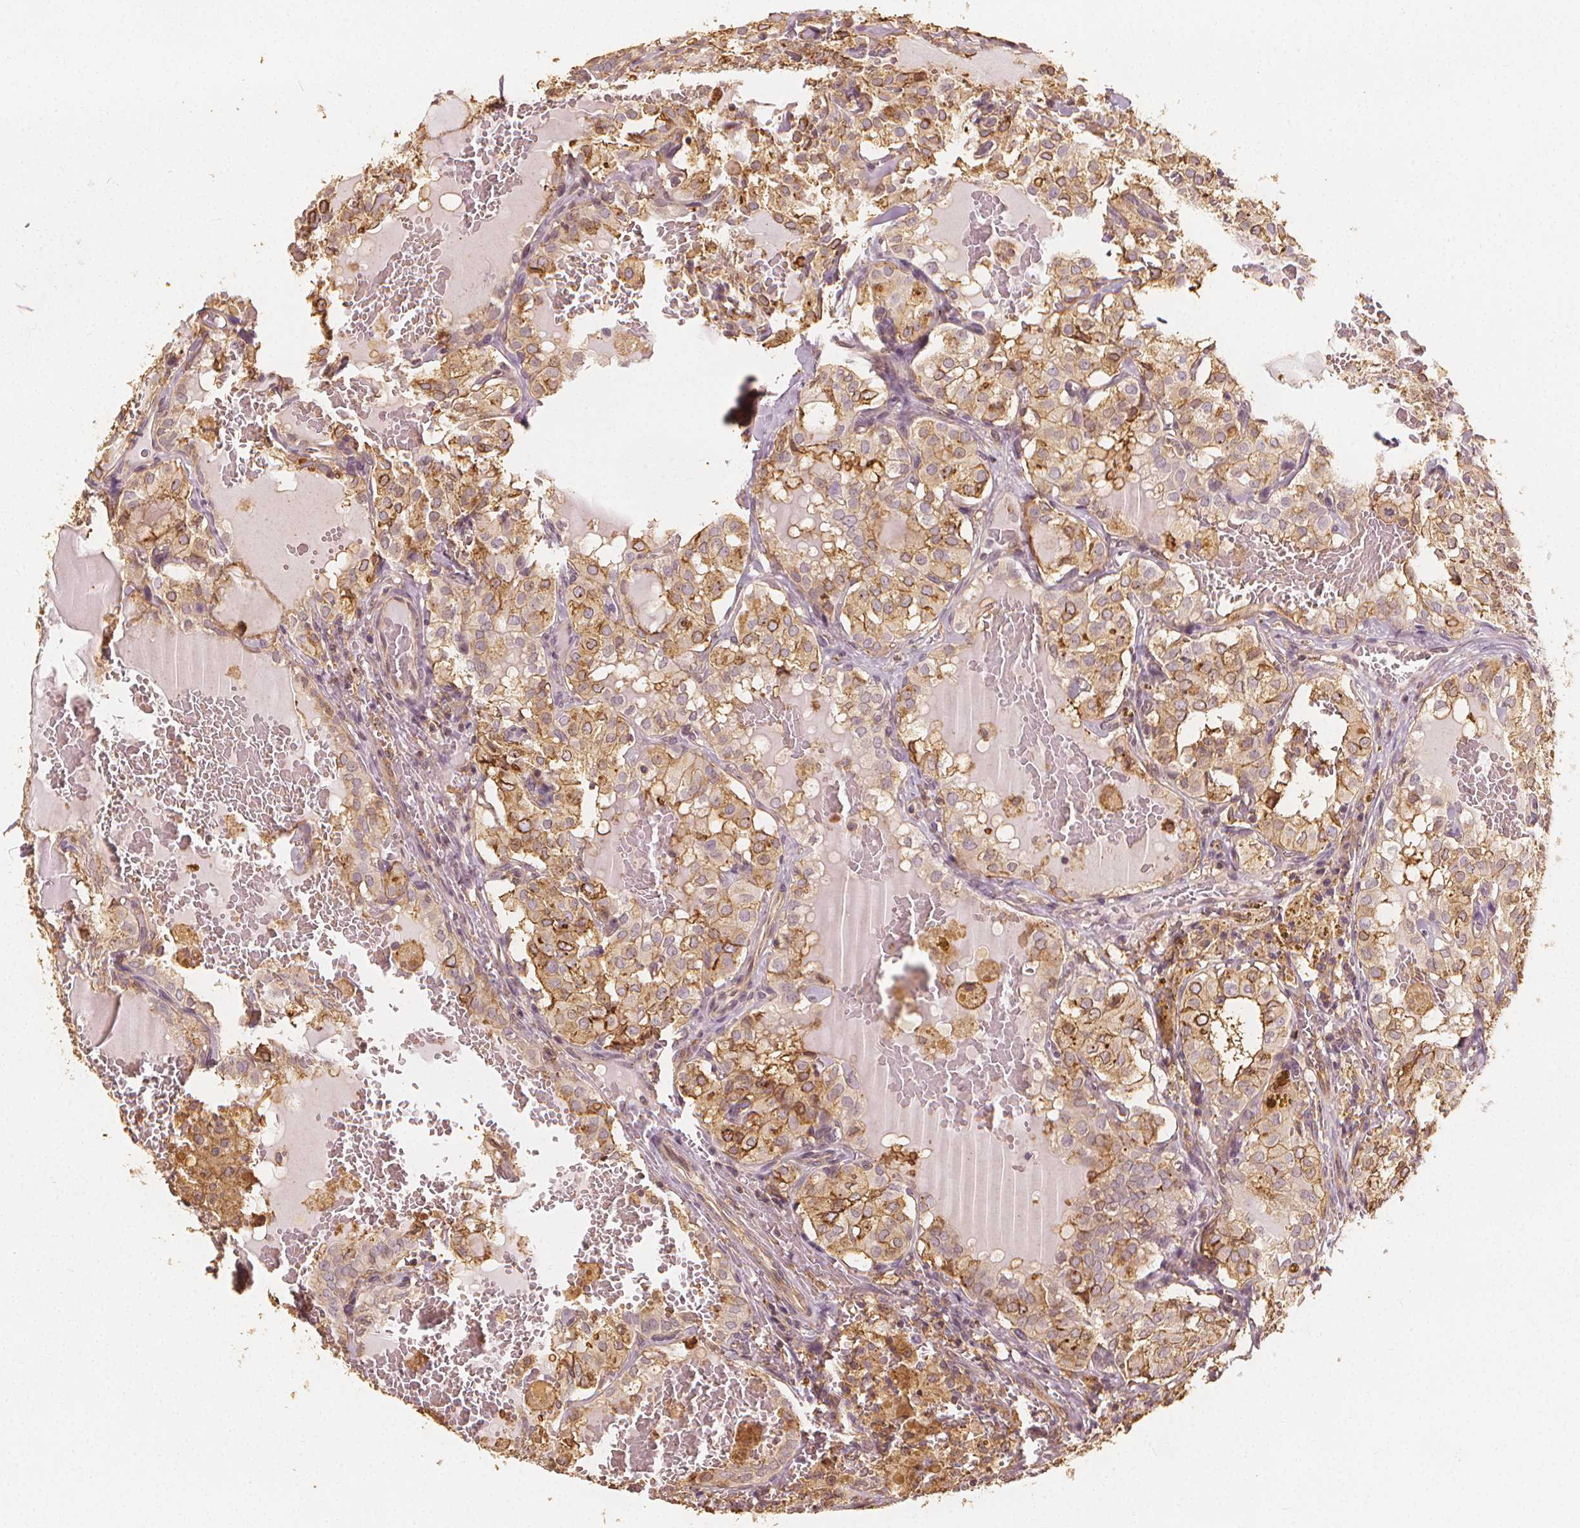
{"staining": {"intensity": "moderate", "quantity": "25%-75%", "location": "cytoplasmic/membranous"}, "tissue": "thyroid cancer", "cell_type": "Tumor cells", "image_type": "cancer", "snomed": [{"axis": "morphology", "description": "Papillary adenocarcinoma, NOS"}, {"axis": "topography", "description": "Thyroid gland"}], "caption": "Immunohistochemistry (IHC) micrograph of thyroid cancer stained for a protein (brown), which demonstrates medium levels of moderate cytoplasmic/membranous positivity in about 25%-75% of tumor cells.", "gene": "ARHGAP26", "patient": {"sex": "male", "age": 20}}